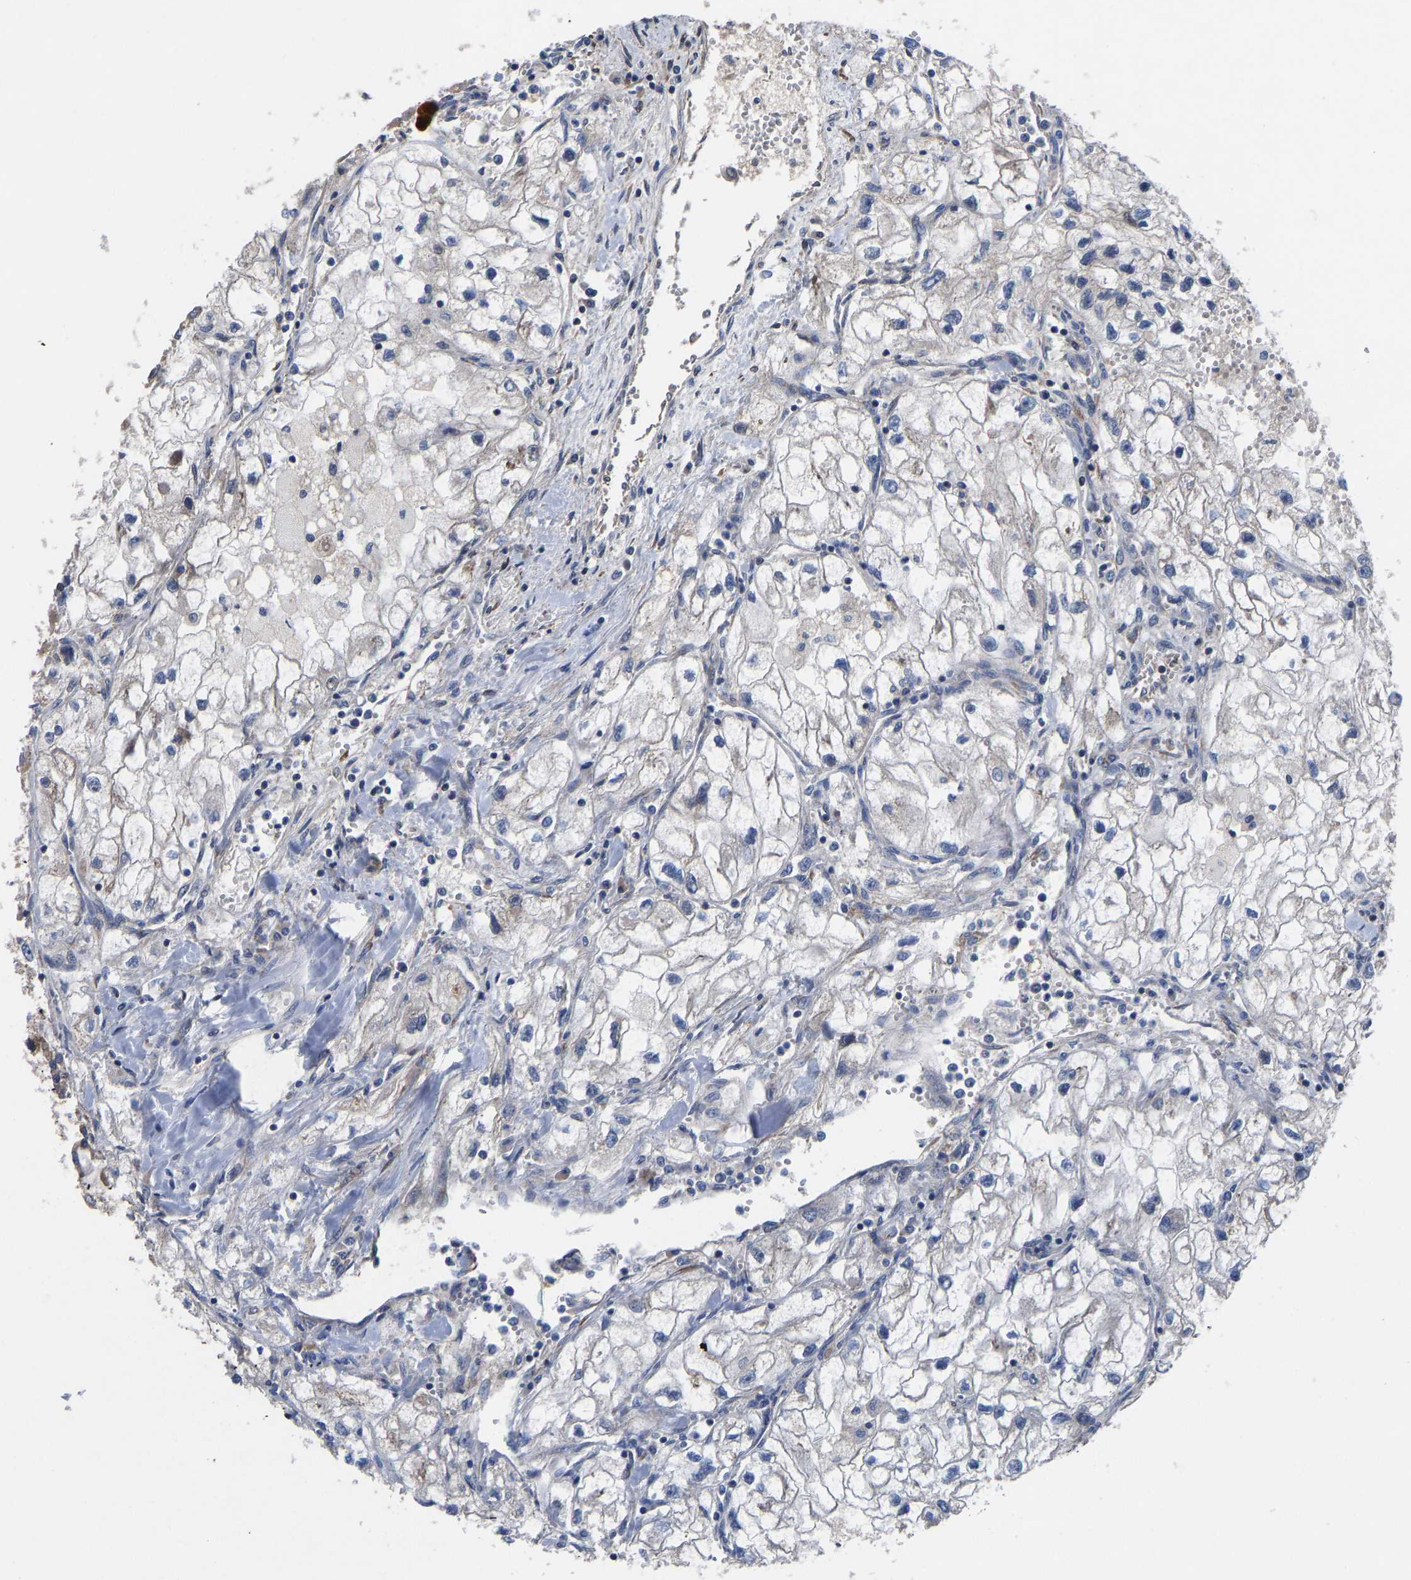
{"staining": {"intensity": "negative", "quantity": "none", "location": "none"}, "tissue": "renal cancer", "cell_type": "Tumor cells", "image_type": "cancer", "snomed": [{"axis": "morphology", "description": "Adenocarcinoma, NOS"}, {"axis": "topography", "description": "Kidney"}], "caption": "This is an IHC histopathology image of human renal cancer (adenocarcinoma). There is no expression in tumor cells.", "gene": "FRRS1", "patient": {"sex": "female", "age": 70}}